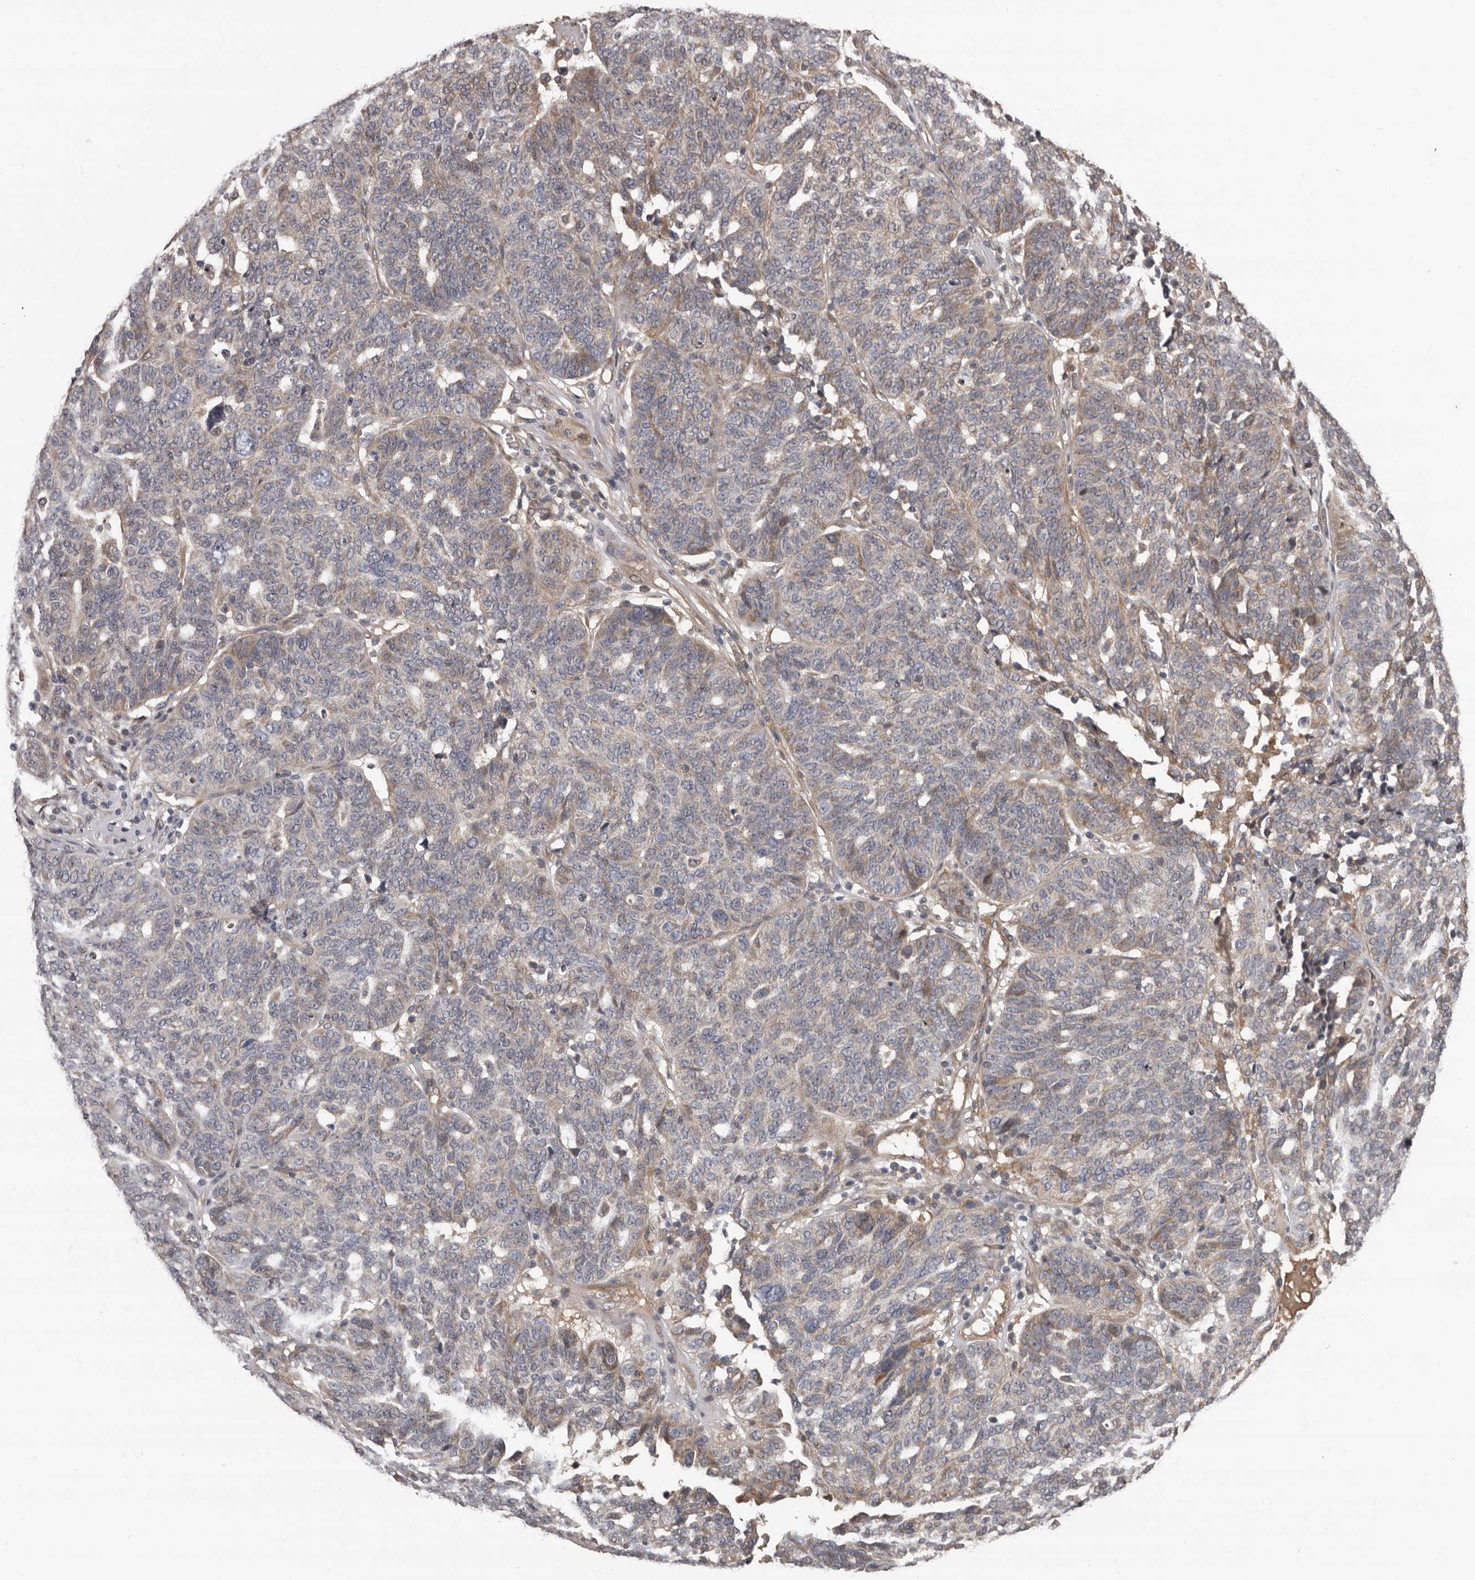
{"staining": {"intensity": "weak", "quantity": "<25%", "location": "cytoplasmic/membranous"}, "tissue": "ovarian cancer", "cell_type": "Tumor cells", "image_type": "cancer", "snomed": [{"axis": "morphology", "description": "Cystadenocarcinoma, serous, NOS"}, {"axis": "topography", "description": "Ovary"}], "caption": "Tumor cells show no significant protein positivity in ovarian serous cystadenocarcinoma.", "gene": "PRKD1", "patient": {"sex": "female", "age": 59}}